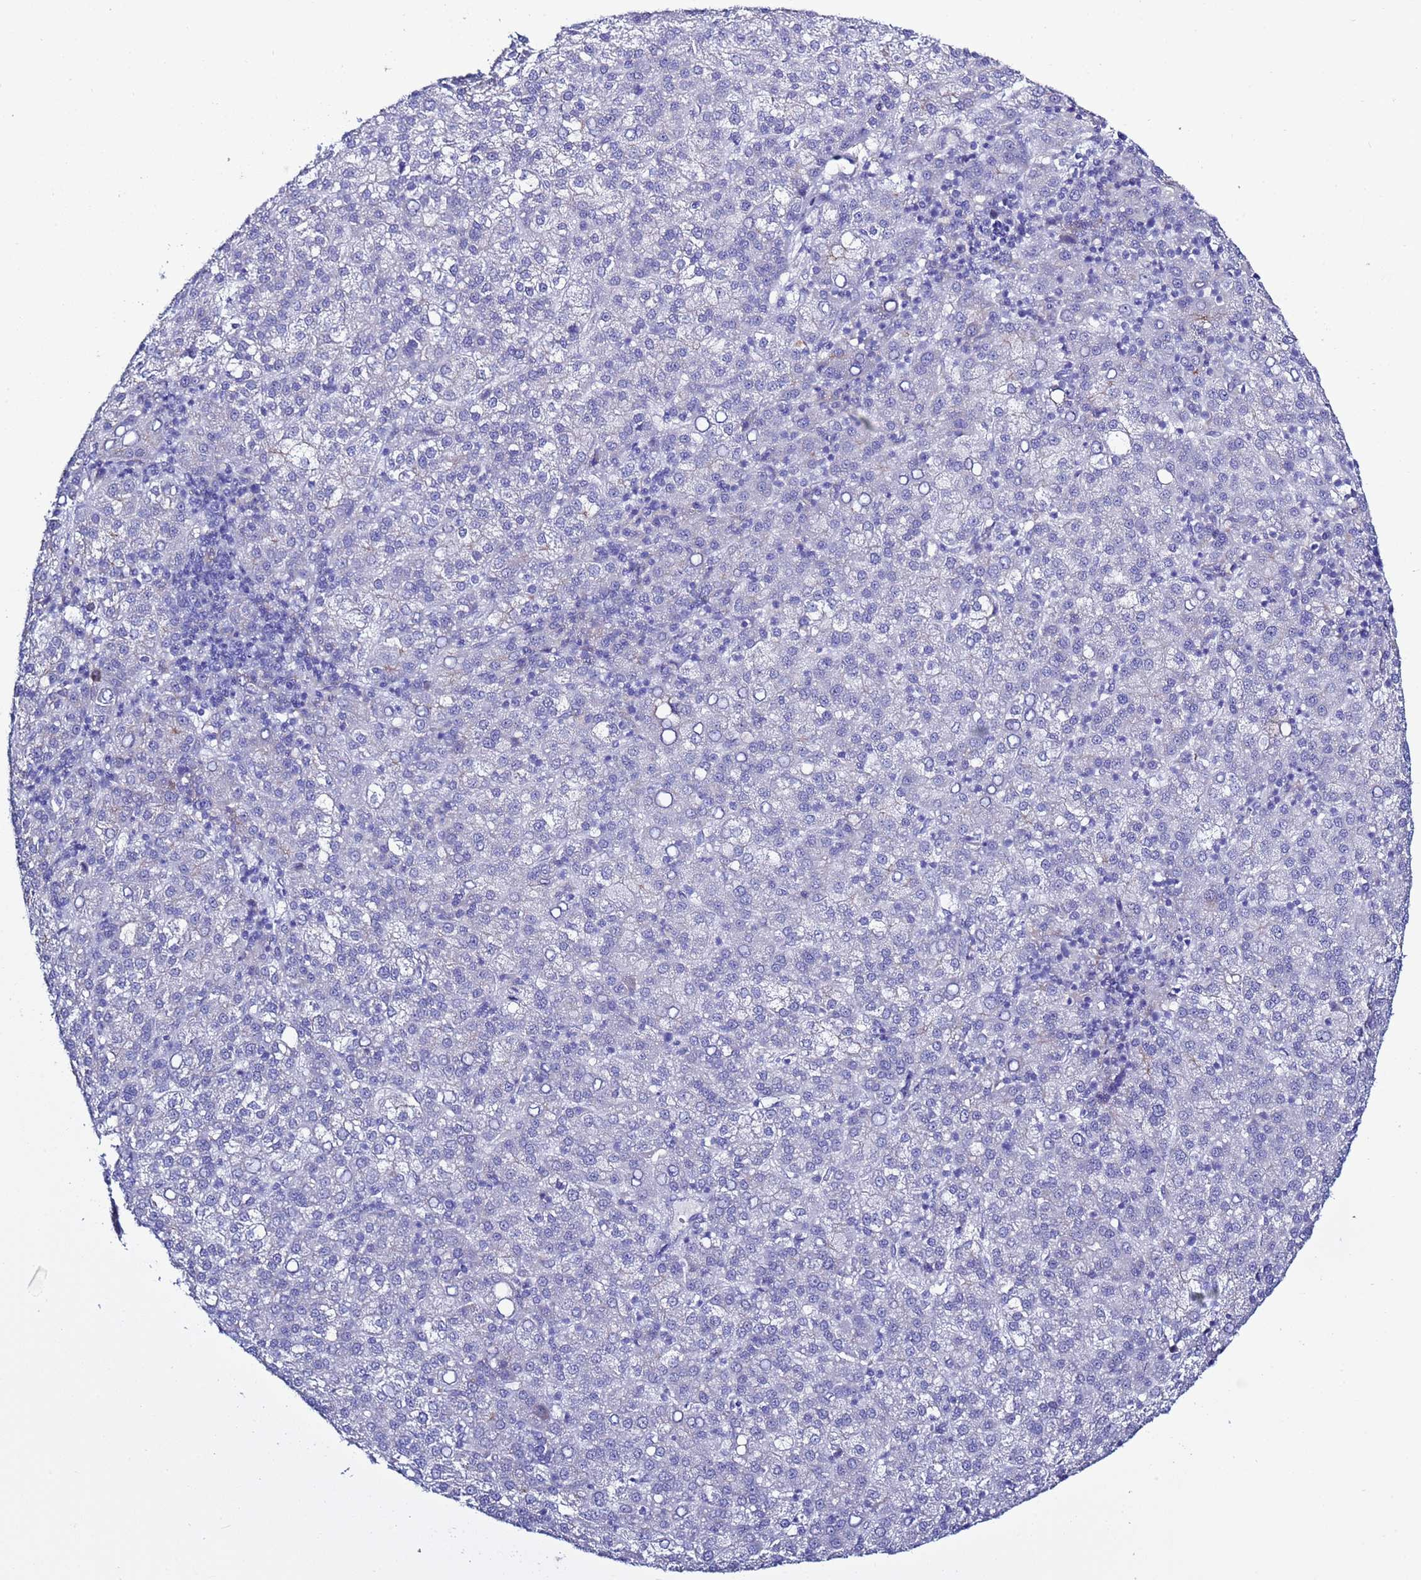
{"staining": {"intensity": "negative", "quantity": "none", "location": "none"}, "tissue": "liver cancer", "cell_type": "Tumor cells", "image_type": "cancer", "snomed": [{"axis": "morphology", "description": "Carcinoma, Hepatocellular, NOS"}, {"axis": "topography", "description": "Liver"}], "caption": "IHC of liver hepatocellular carcinoma shows no expression in tumor cells. (Stains: DAB (3,3'-diaminobenzidine) immunohistochemistry with hematoxylin counter stain, Microscopy: brightfield microscopy at high magnification).", "gene": "ABHD17B", "patient": {"sex": "female", "age": 58}}